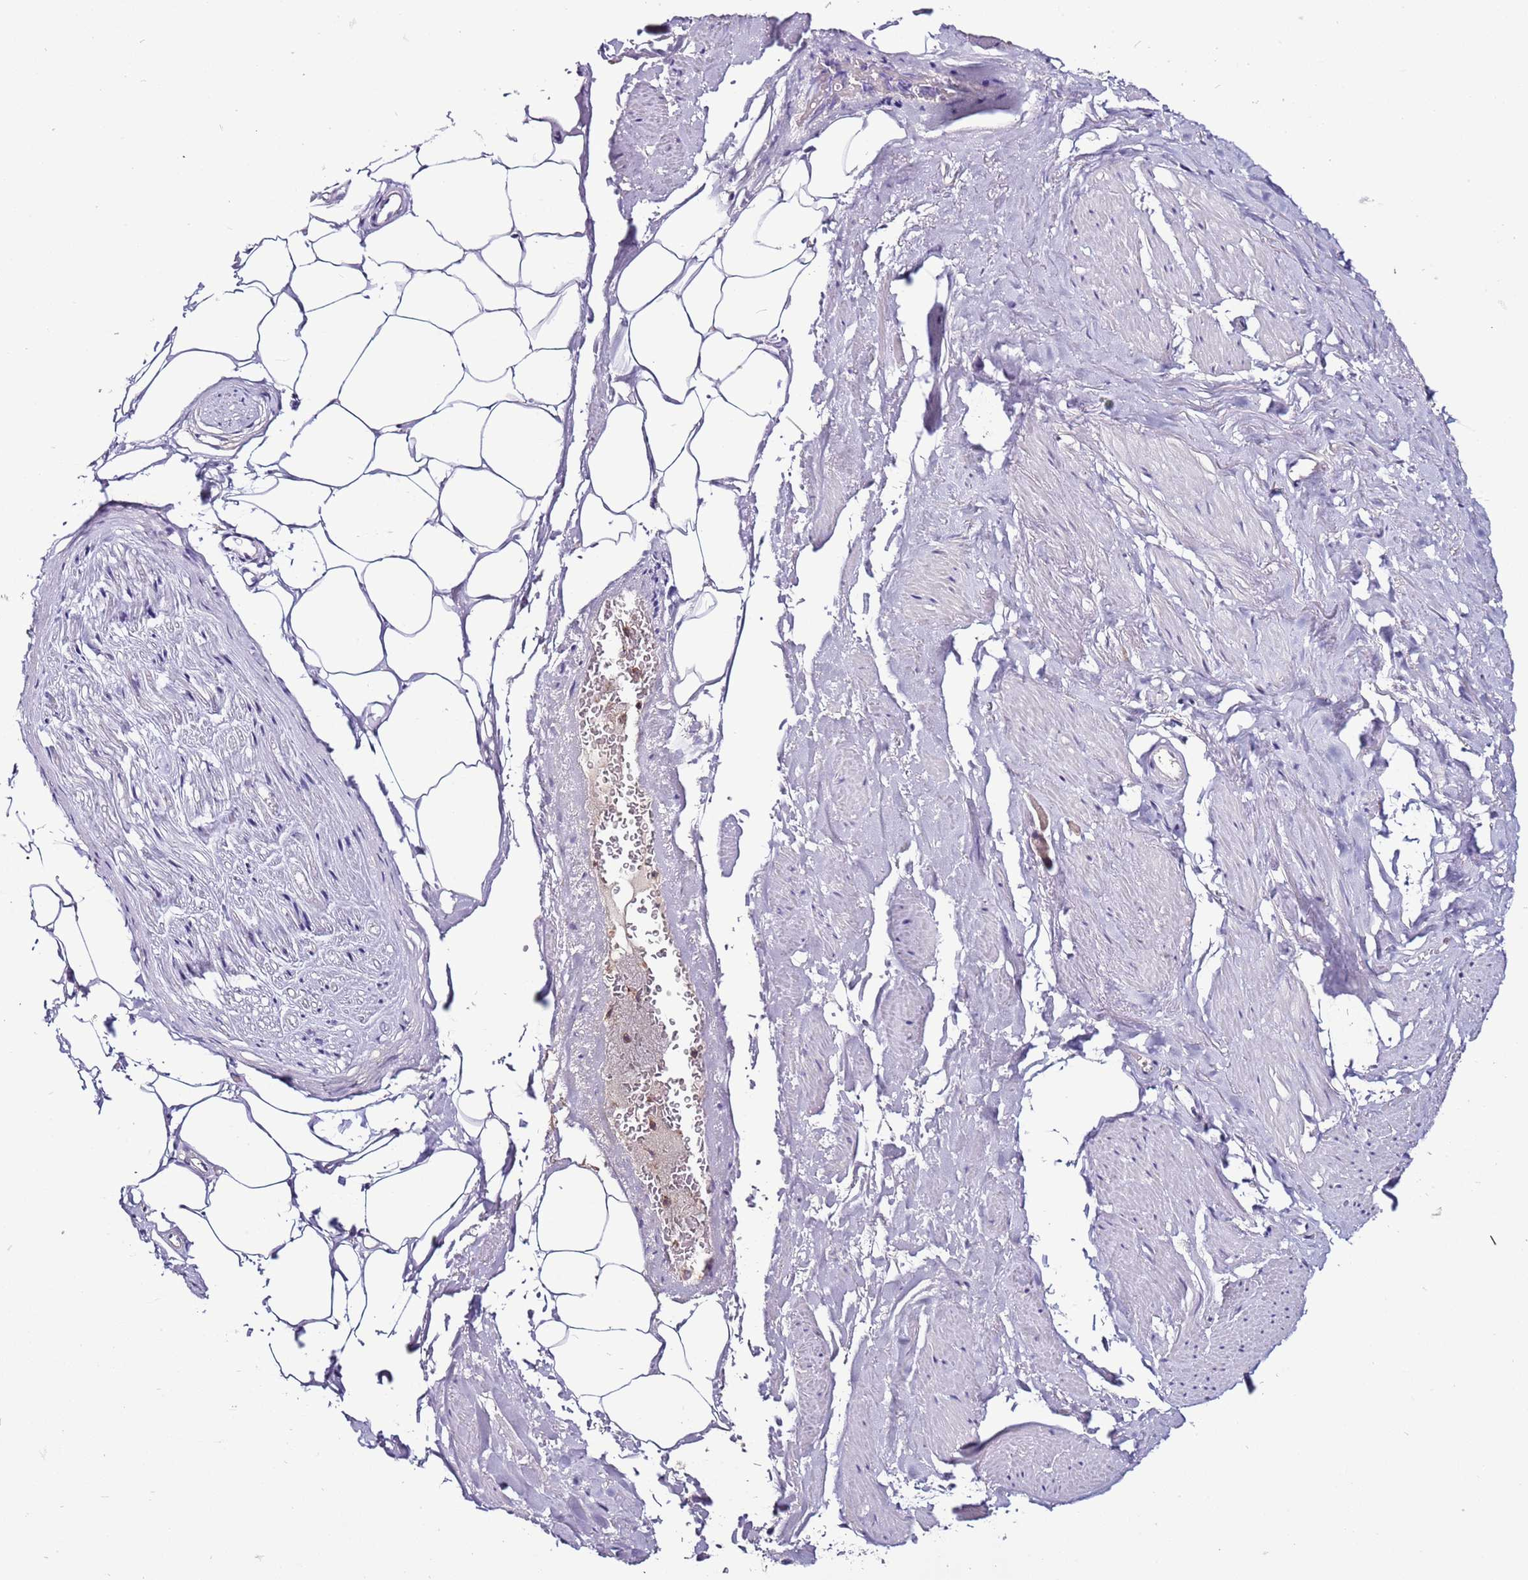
{"staining": {"intensity": "negative", "quantity": "none", "location": "none"}, "tissue": "adipose tissue", "cell_type": "Adipocytes", "image_type": "normal", "snomed": [{"axis": "morphology", "description": "Normal tissue, NOS"}, {"axis": "morphology", "description": "Adenocarcinoma, Low grade"}, {"axis": "topography", "description": "Prostate"}, {"axis": "topography", "description": "Peripheral nerve tissue"}], "caption": "Immunohistochemistry micrograph of unremarkable adipose tissue stained for a protein (brown), which shows no expression in adipocytes.", "gene": "IGIP", "patient": {"sex": "male", "age": 63}}